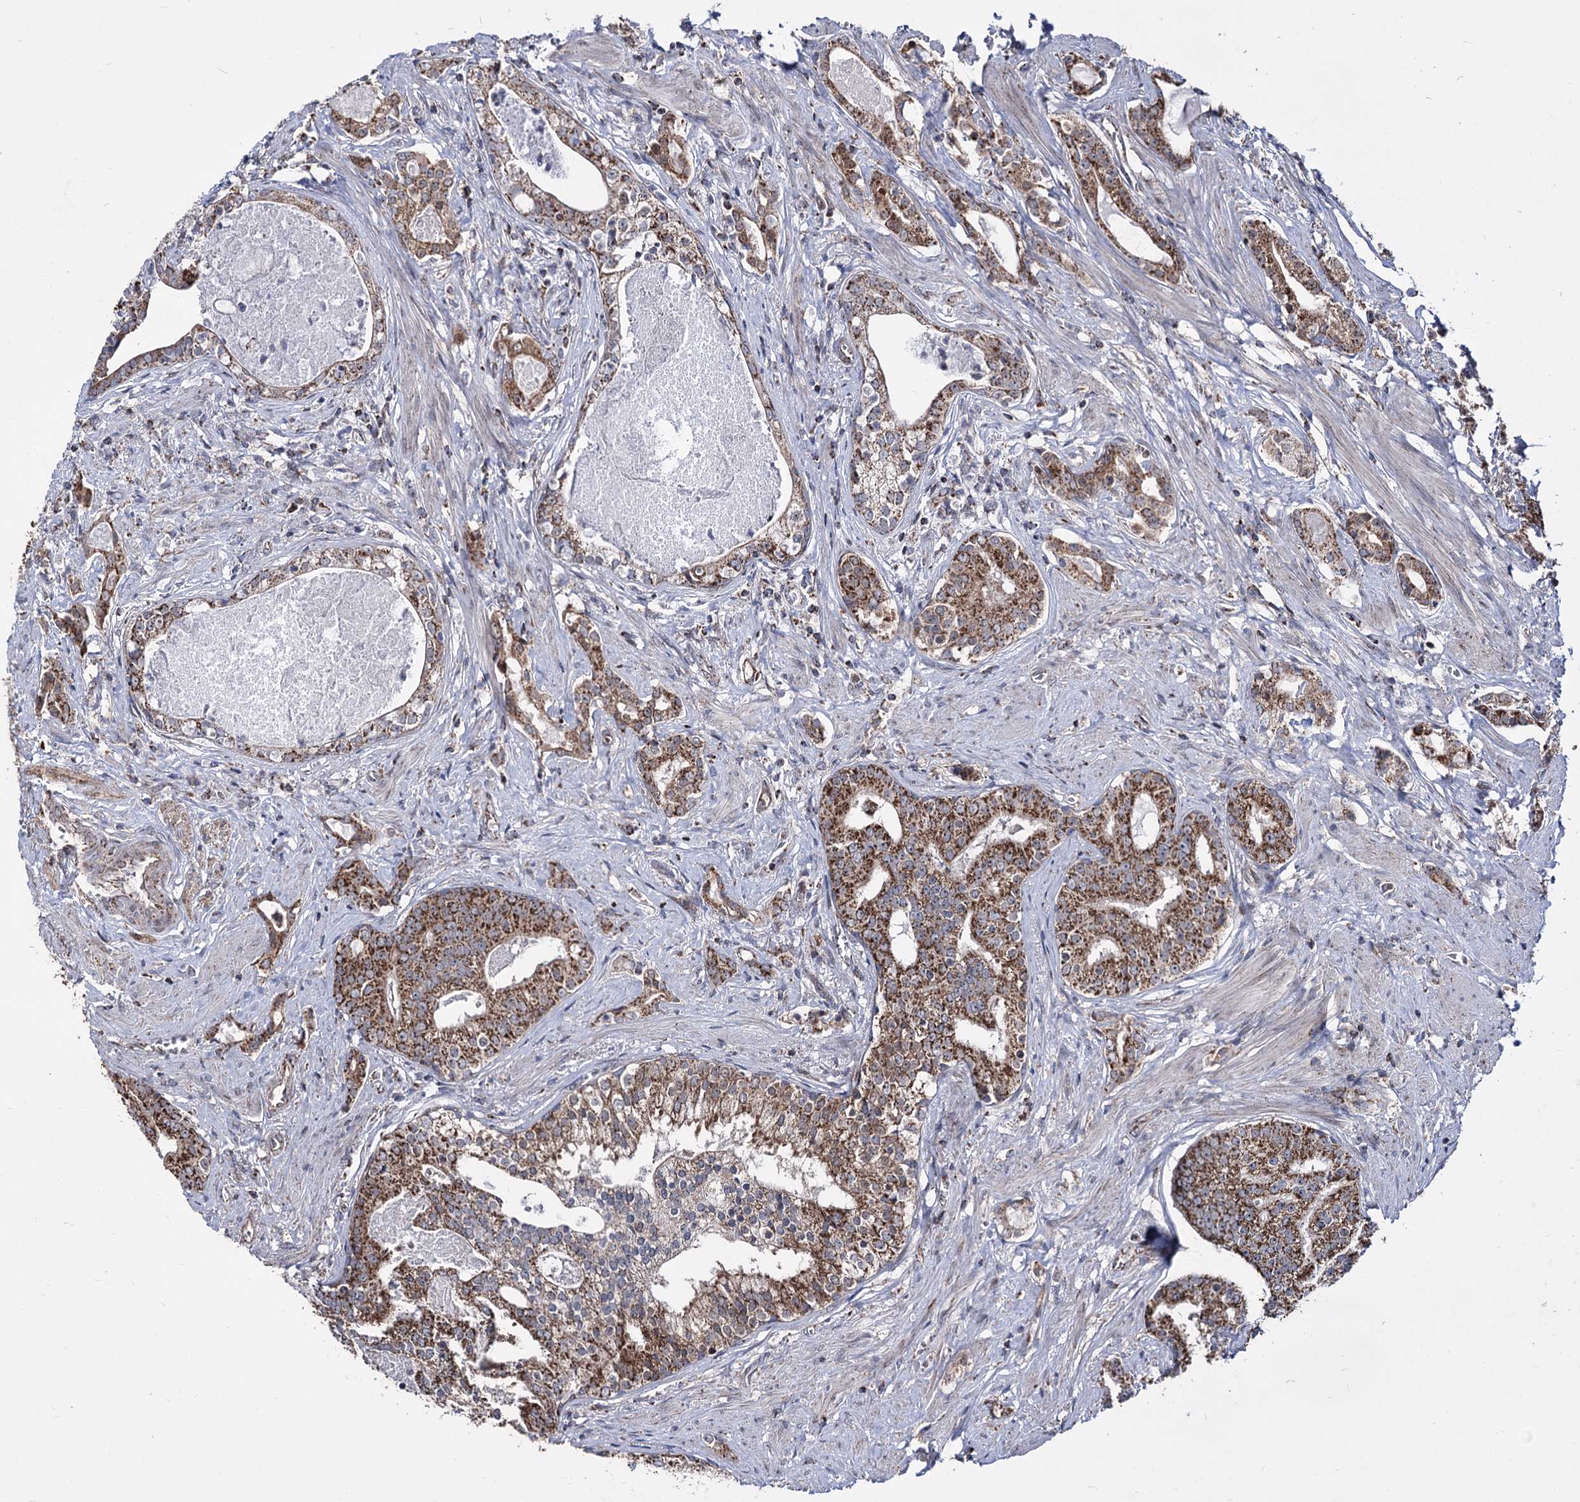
{"staining": {"intensity": "moderate", "quantity": ">75%", "location": "cytoplasmic/membranous"}, "tissue": "prostate cancer", "cell_type": "Tumor cells", "image_type": "cancer", "snomed": [{"axis": "morphology", "description": "Adenocarcinoma, High grade"}, {"axis": "topography", "description": "Prostate"}], "caption": "About >75% of tumor cells in human prostate cancer (adenocarcinoma (high-grade)) exhibit moderate cytoplasmic/membranous protein expression as visualized by brown immunohistochemical staining.", "gene": "CREB3L4", "patient": {"sex": "male", "age": 58}}